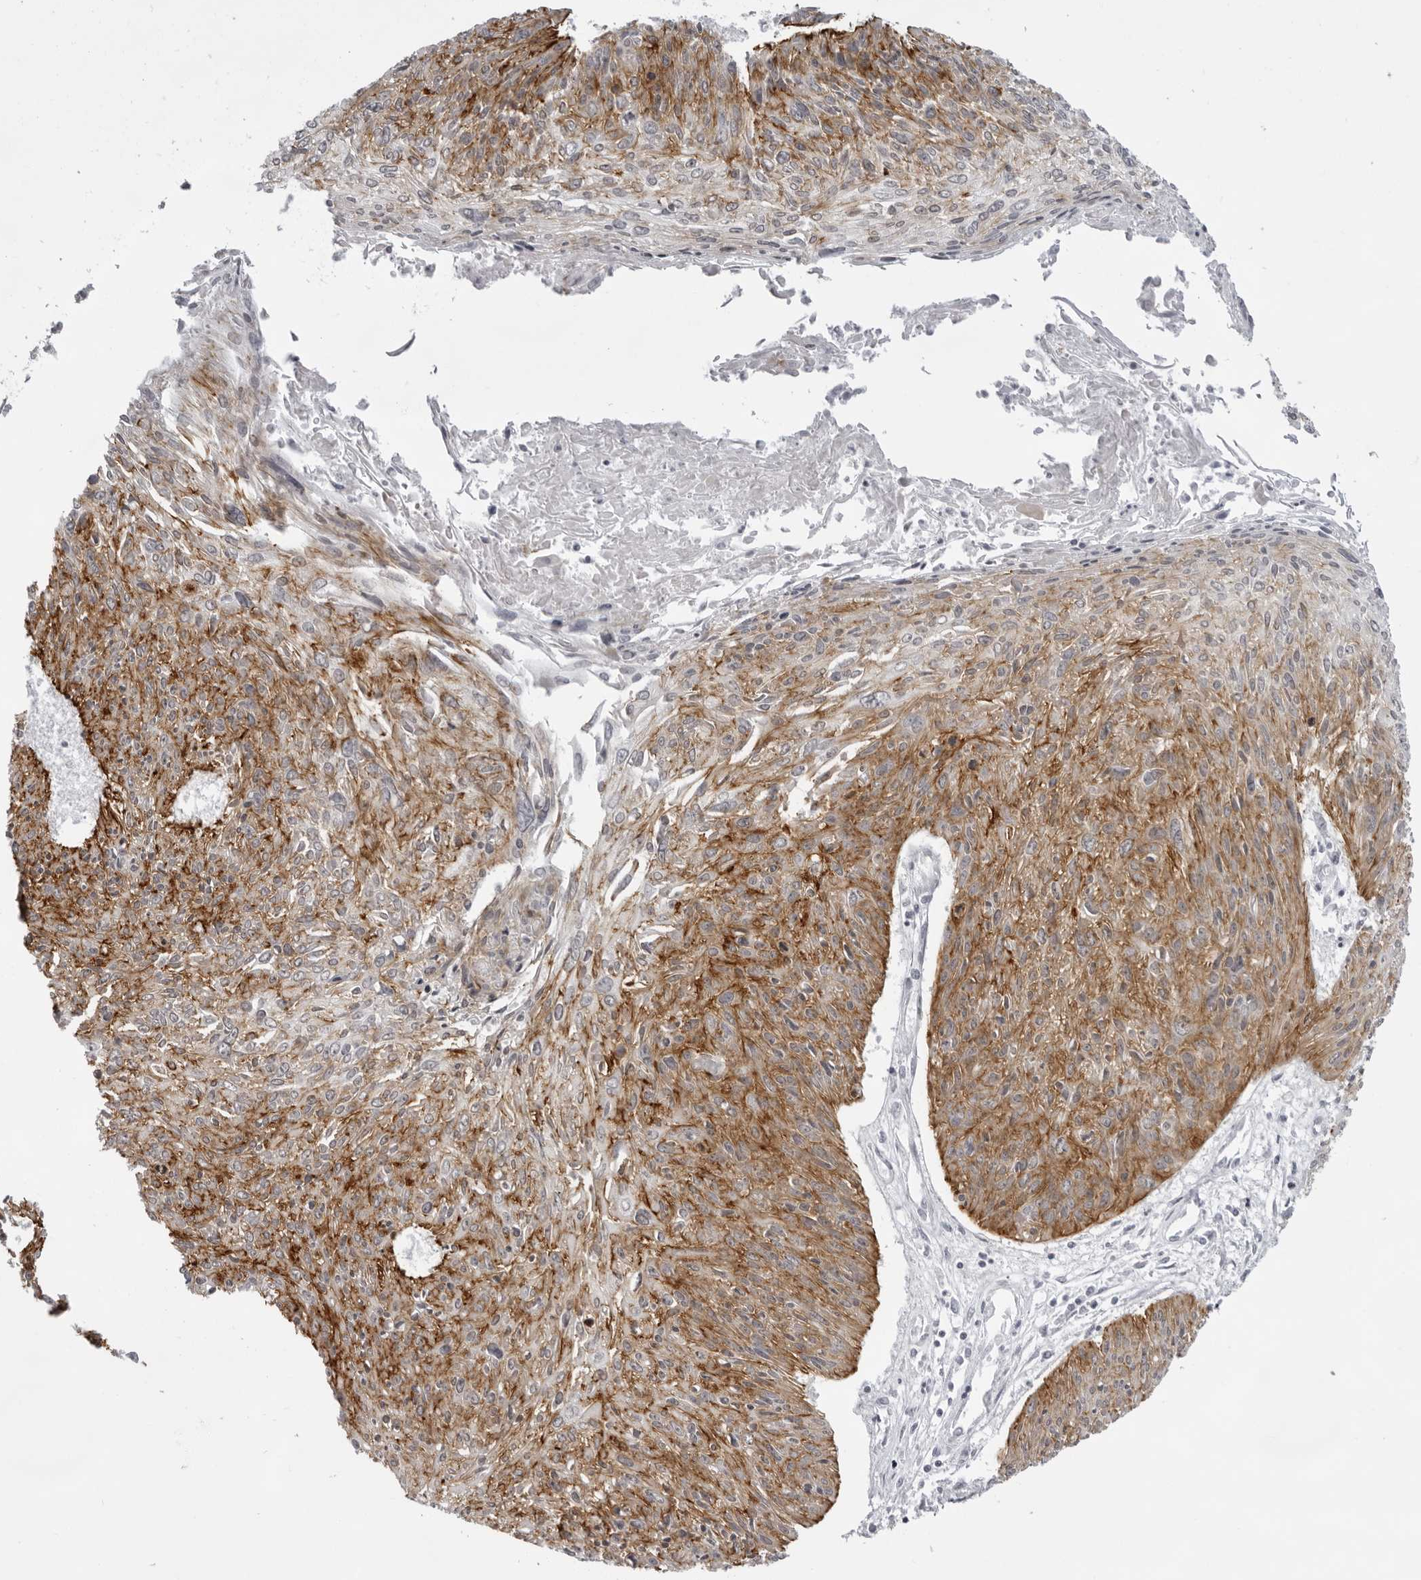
{"staining": {"intensity": "moderate", "quantity": ">75%", "location": "cytoplasmic/membranous"}, "tissue": "cervical cancer", "cell_type": "Tumor cells", "image_type": "cancer", "snomed": [{"axis": "morphology", "description": "Squamous cell carcinoma, NOS"}, {"axis": "topography", "description": "Cervix"}], "caption": "The immunohistochemical stain highlights moderate cytoplasmic/membranous expression in tumor cells of squamous cell carcinoma (cervical) tissue.", "gene": "NUDT18", "patient": {"sex": "female", "age": 51}}